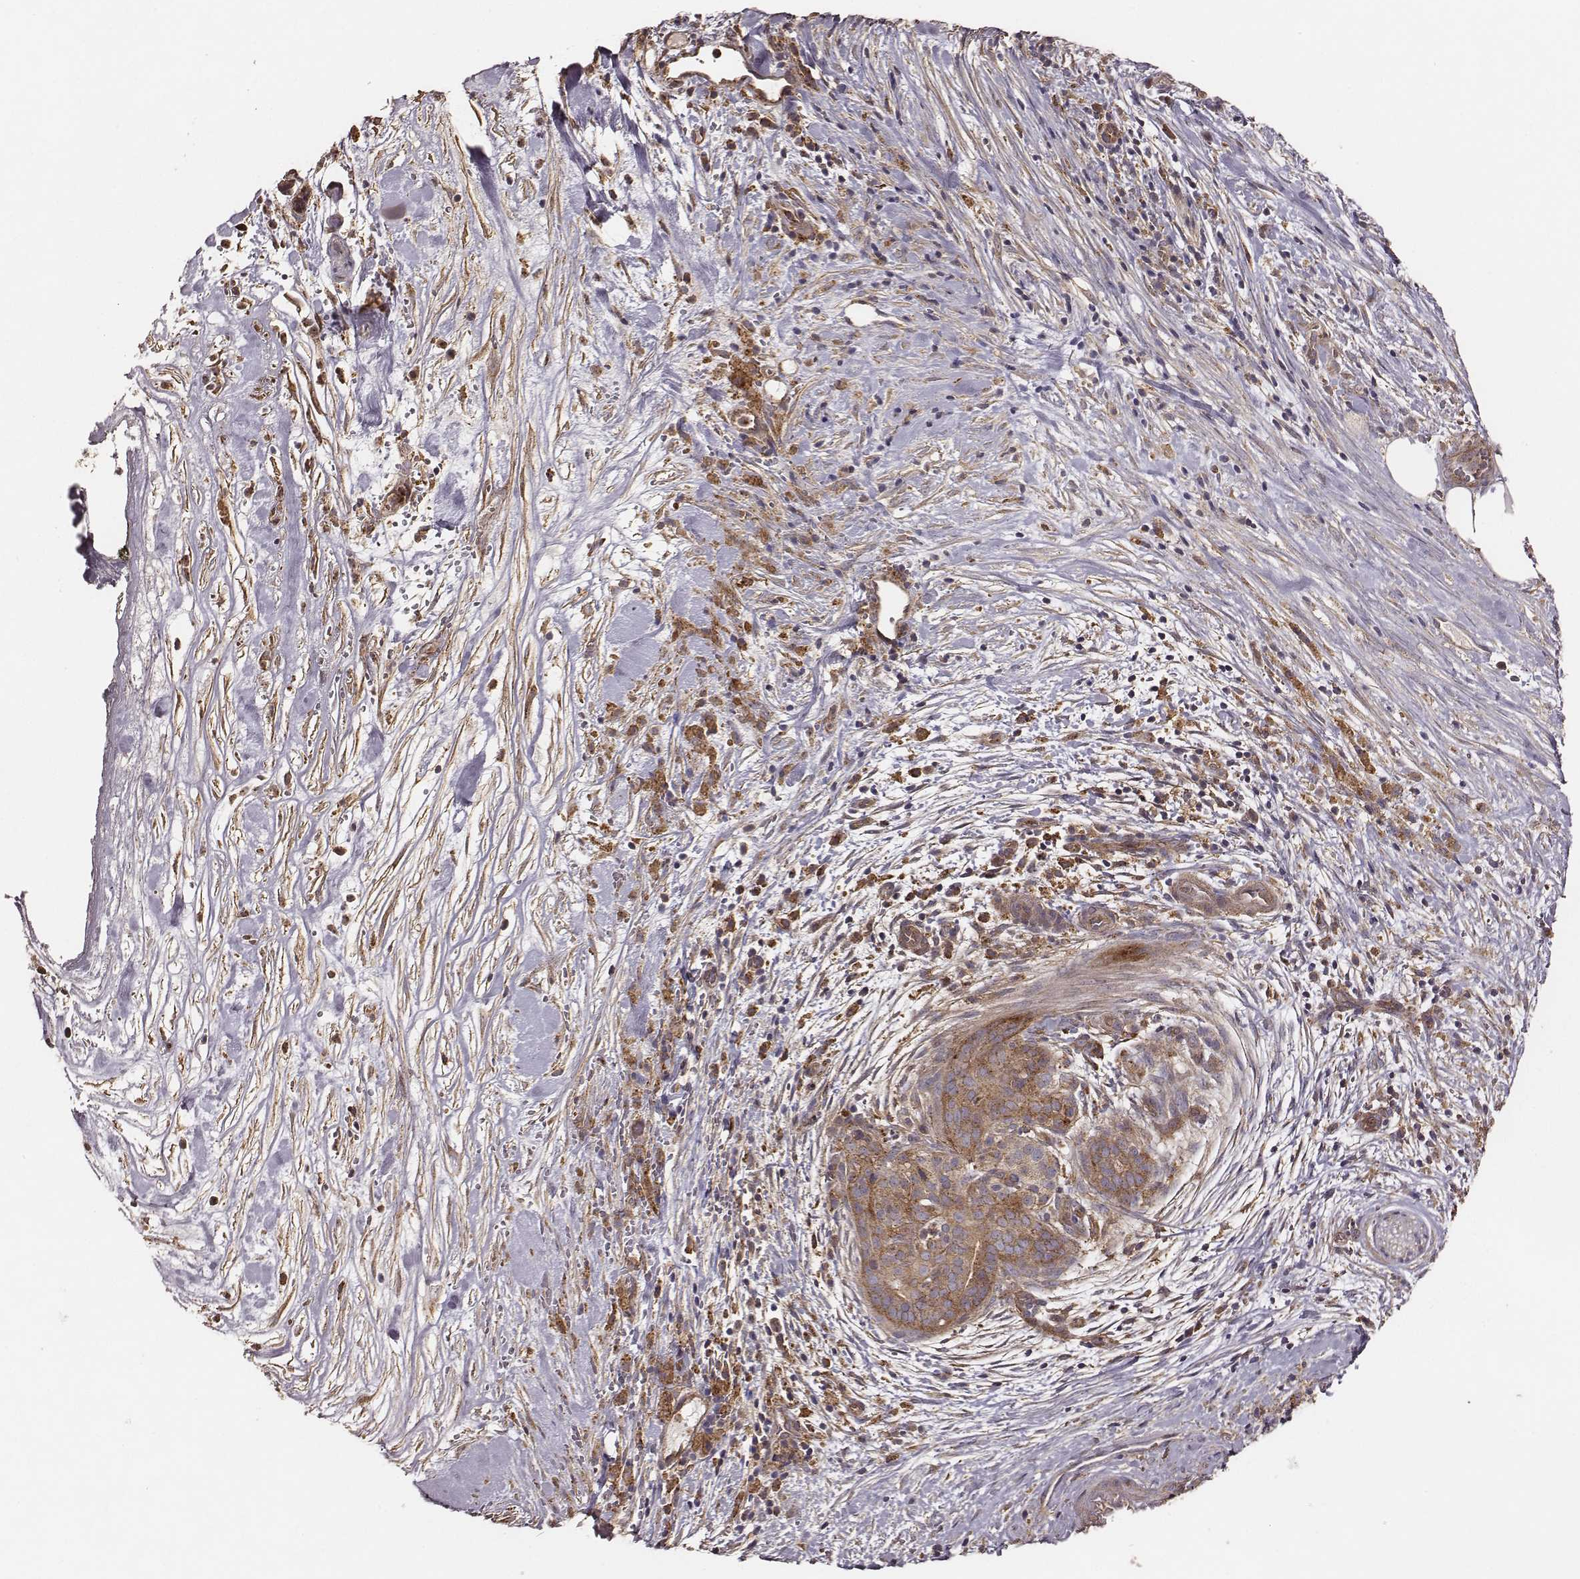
{"staining": {"intensity": "moderate", "quantity": ">75%", "location": "cytoplasmic/membranous"}, "tissue": "pancreatic cancer", "cell_type": "Tumor cells", "image_type": "cancer", "snomed": [{"axis": "morphology", "description": "Adenocarcinoma, NOS"}, {"axis": "topography", "description": "Pancreas"}], "caption": "A brown stain shows moderate cytoplasmic/membranous positivity of a protein in pancreatic adenocarcinoma tumor cells.", "gene": "VPS26A", "patient": {"sex": "male", "age": 44}}